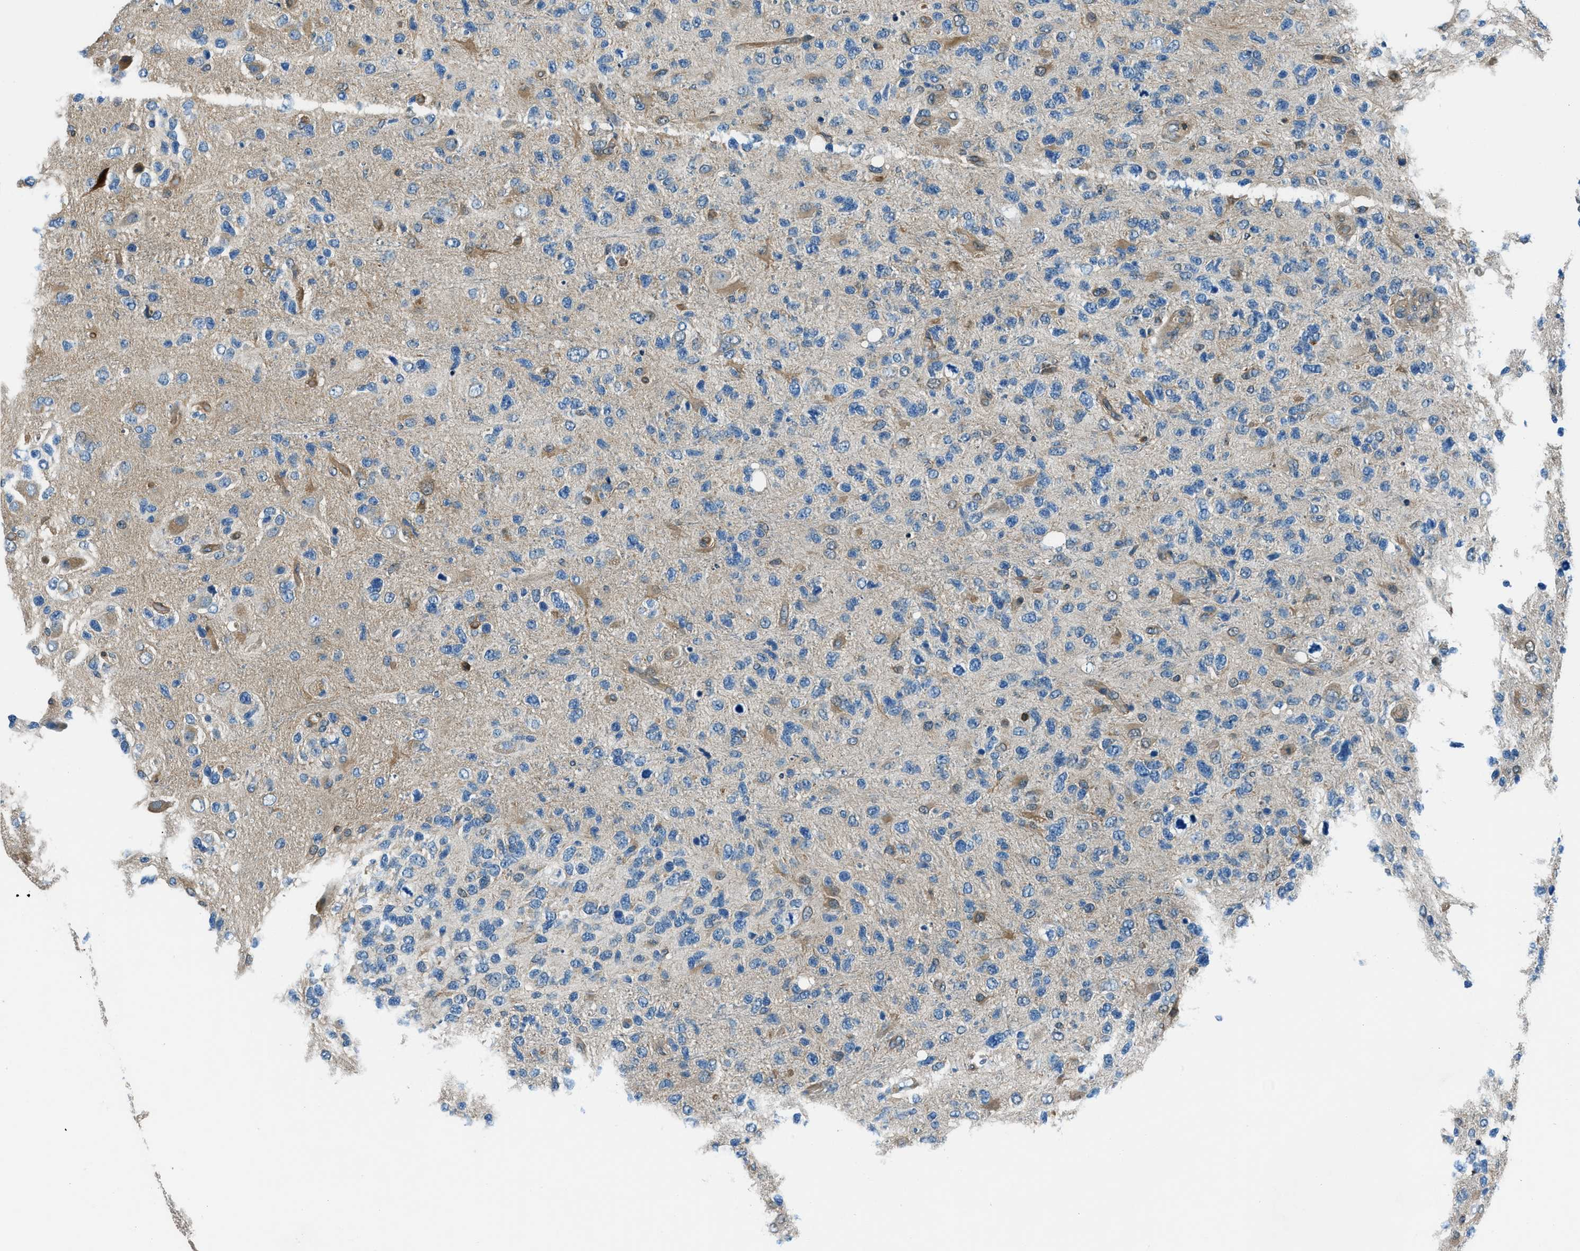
{"staining": {"intensity": "weak", "quantity": "<25%", "location": "cytoplasmic/membranous"}, "tissue": "glioma", "cell_type": "Tumor cells", "image_type": "cancer", "snomed": [{"axis": "morphology", "description": "Glioma, malignant, High grade"}, {"axis": "topography", "description": "Brain"}], "caption": "High power microscopy micrograph of an immunohistochemistry histopathology image of high-grade glioma (malignant), revealing no significant positivity in tumor cells.", "gene": "HEBP2", "patient": {"sex": "female", "age": 58}}